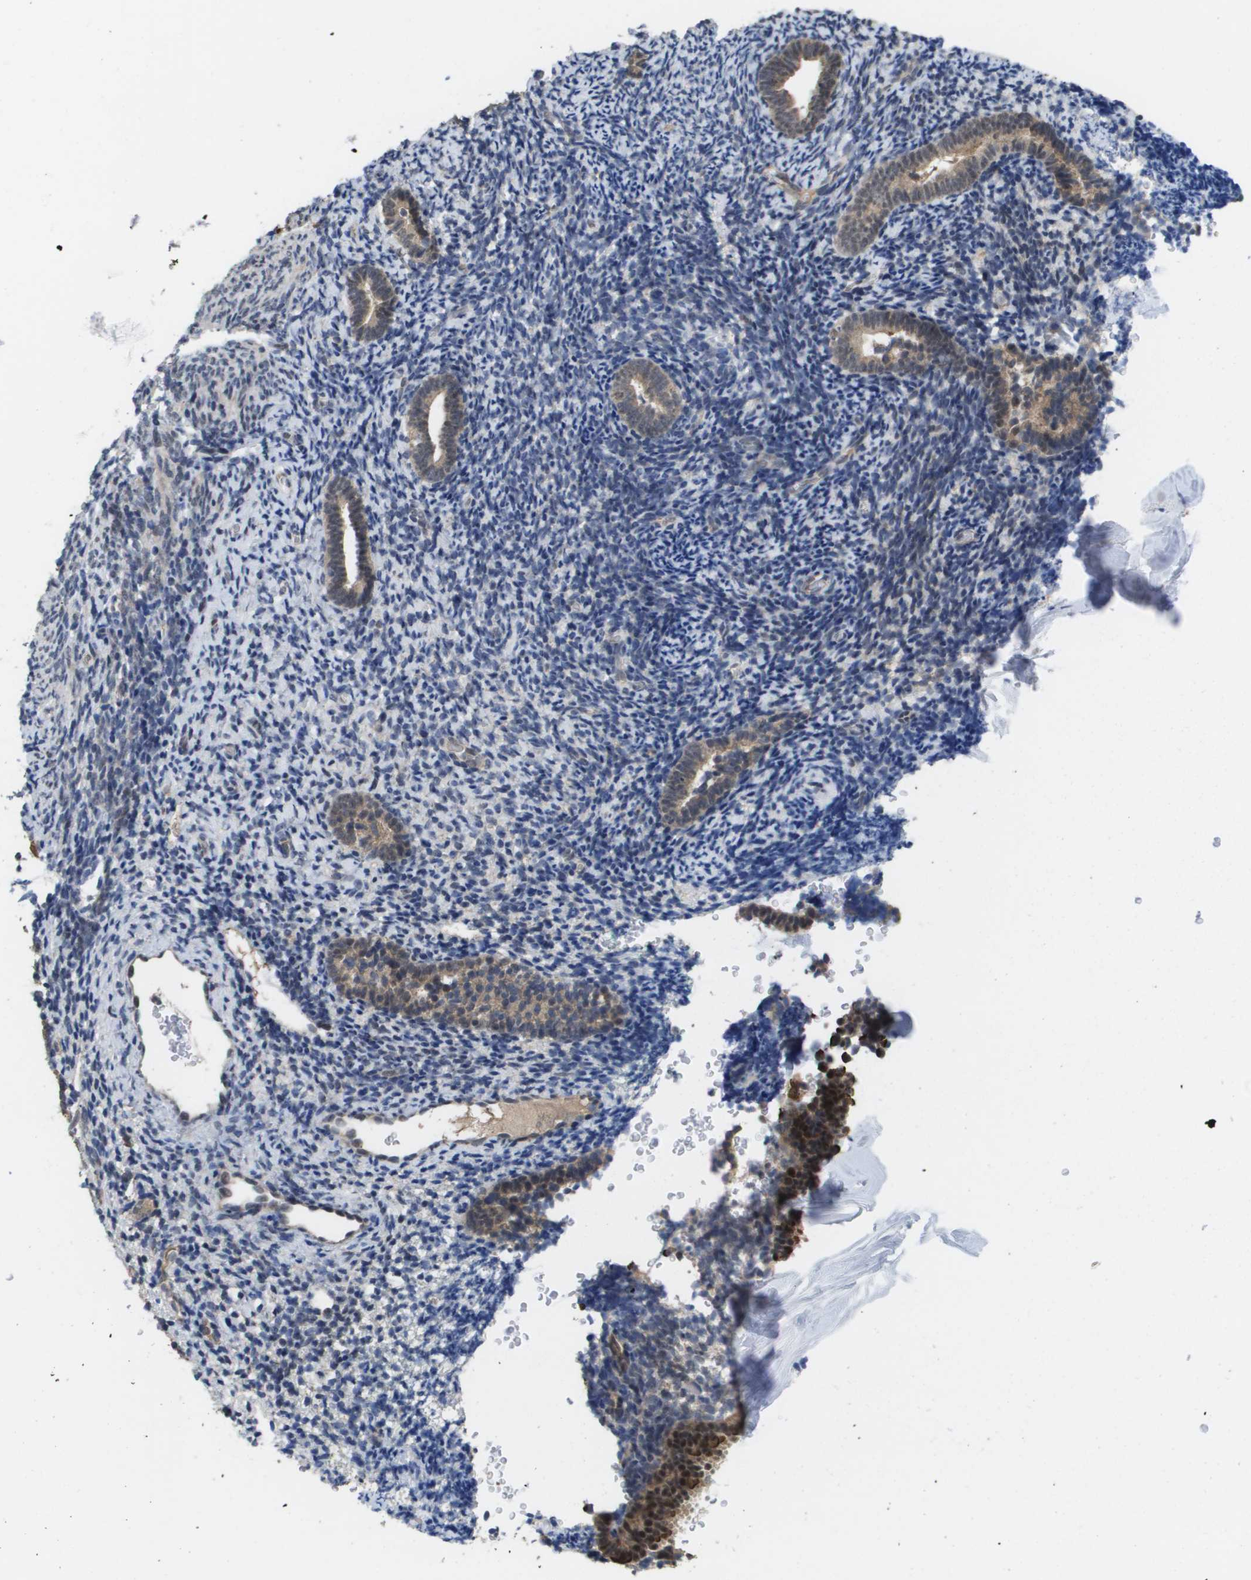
{"staining": {"intensity": "weak", "quantity": "<25%", "location": "nuclear"}, "tissue": "endometrium", "cell_type": "Cells in endometrial stroma", "image_type": "normal", "snomed": [{"axis": "morphology", "description": "Normal tissue, NOS"}, {"axis": "topography", "description": "Endometrium"}], "caption": "Immunohistochemical staining of benign endometrium shows no significant expression in cells in endometrial stroma. (Immunohistochemistry (ihc), brightfield microscopy, high magnification).", "gene": "AMBRA1", "patient": {"sex": "female", "age": 51}}